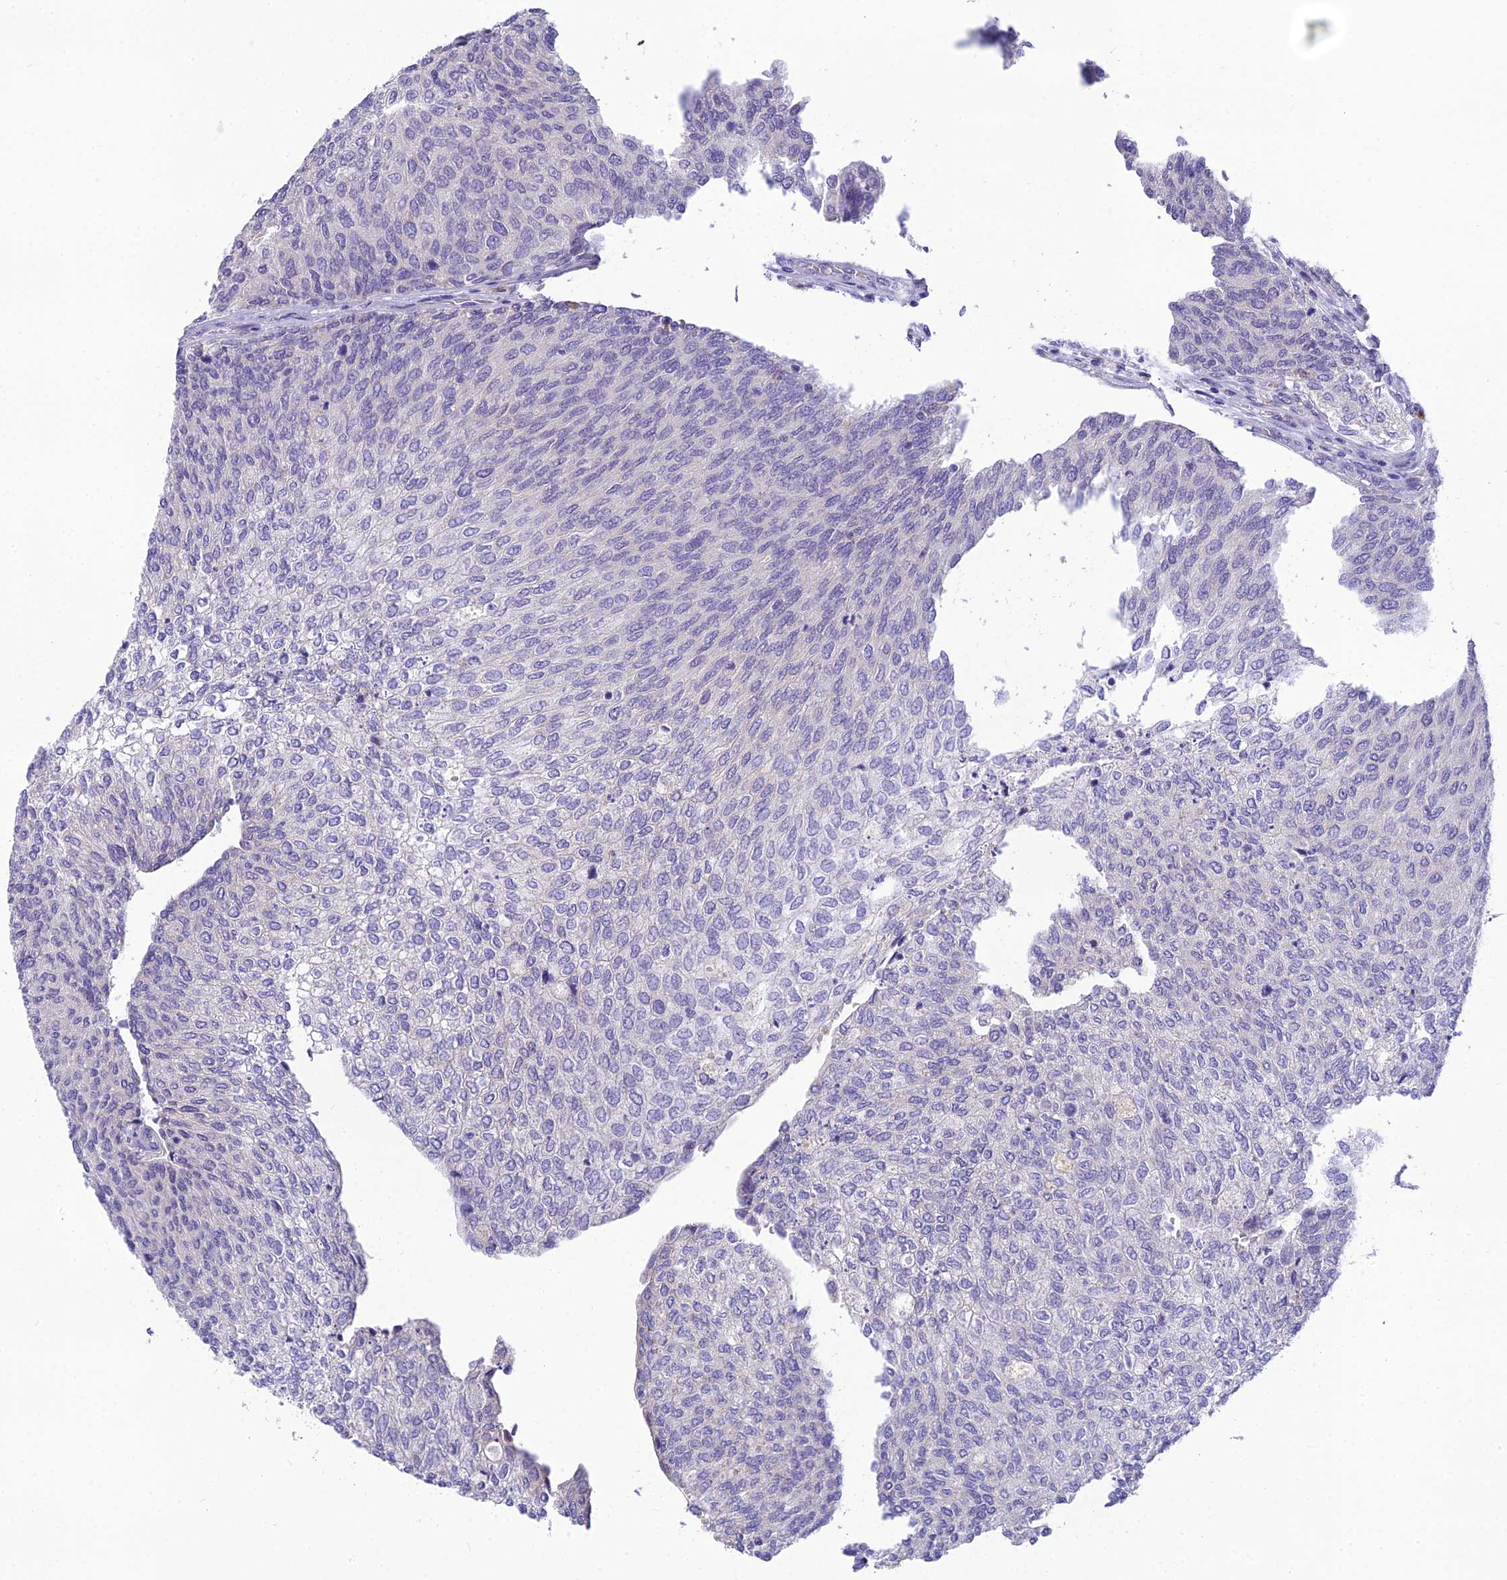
{"staining": {"intensity": "negative", "quantity": "none", "location": "none"}, "tissue": "urothelial cancer", "cell_type": "Tumor cells", "image_type": "cancer", "snomed": [{"axis": "morphology", "description": "Urothelial carcinoma, Low grade"}, {"axis": "topography", "description": "Urinary bladder"}], "caption": "IHC photomicrograph of urothelial carcinoma (low-grade) stained for a protein (brown), which exhibits no expression in tumor cells. (Stains: DAB (3,3'-diaminobenzidine) IHC with hematoxylin counter stain, Microscopy: brightfield microscopy at high magnification).", "gene": "MIIP", "patient": {"sex": "female", "age": 79}}